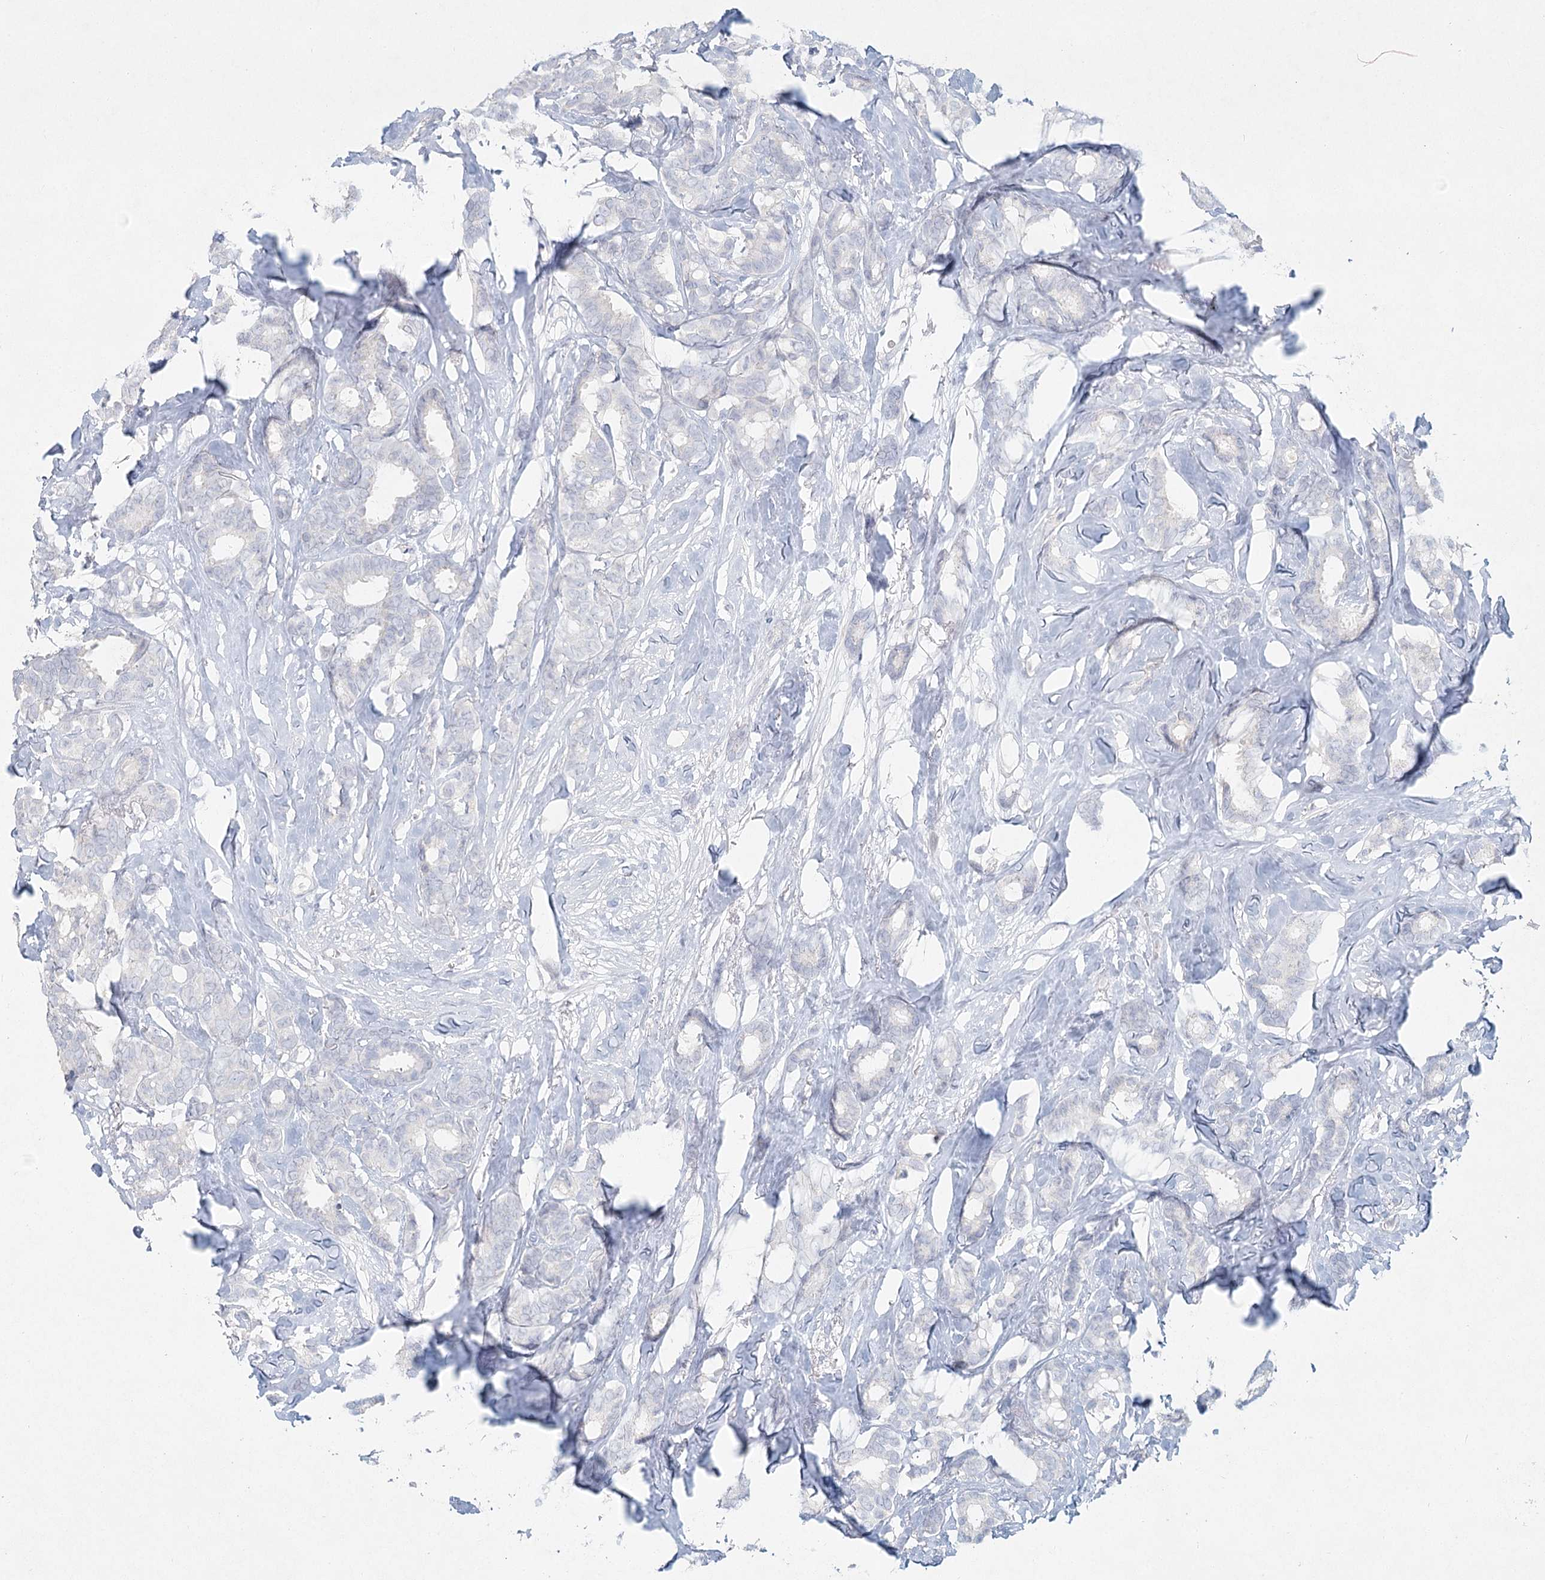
{"staining": {"intensity": "negative", "quantity": "none", "location": "none"}, "tissue": "breast cancer", "cell_type": "Tumor cells", "image_type": "cancer", "snomed": [{"axis": "morphology", "description": "Duct carcinoma"}, {"axis": "topography", "description": "Breast"}], "caption": "Immunohistochemistry image of human breast cancer (infiltrating ductal carcinoma) stained for a protein (brown), which displays no staining in tumor cells. (DAB immunohistochemistry (IHC) with hematoxylin counter stain).", "gene": "LRP2BP", "patient": {"sex": "female", "age": 87}}